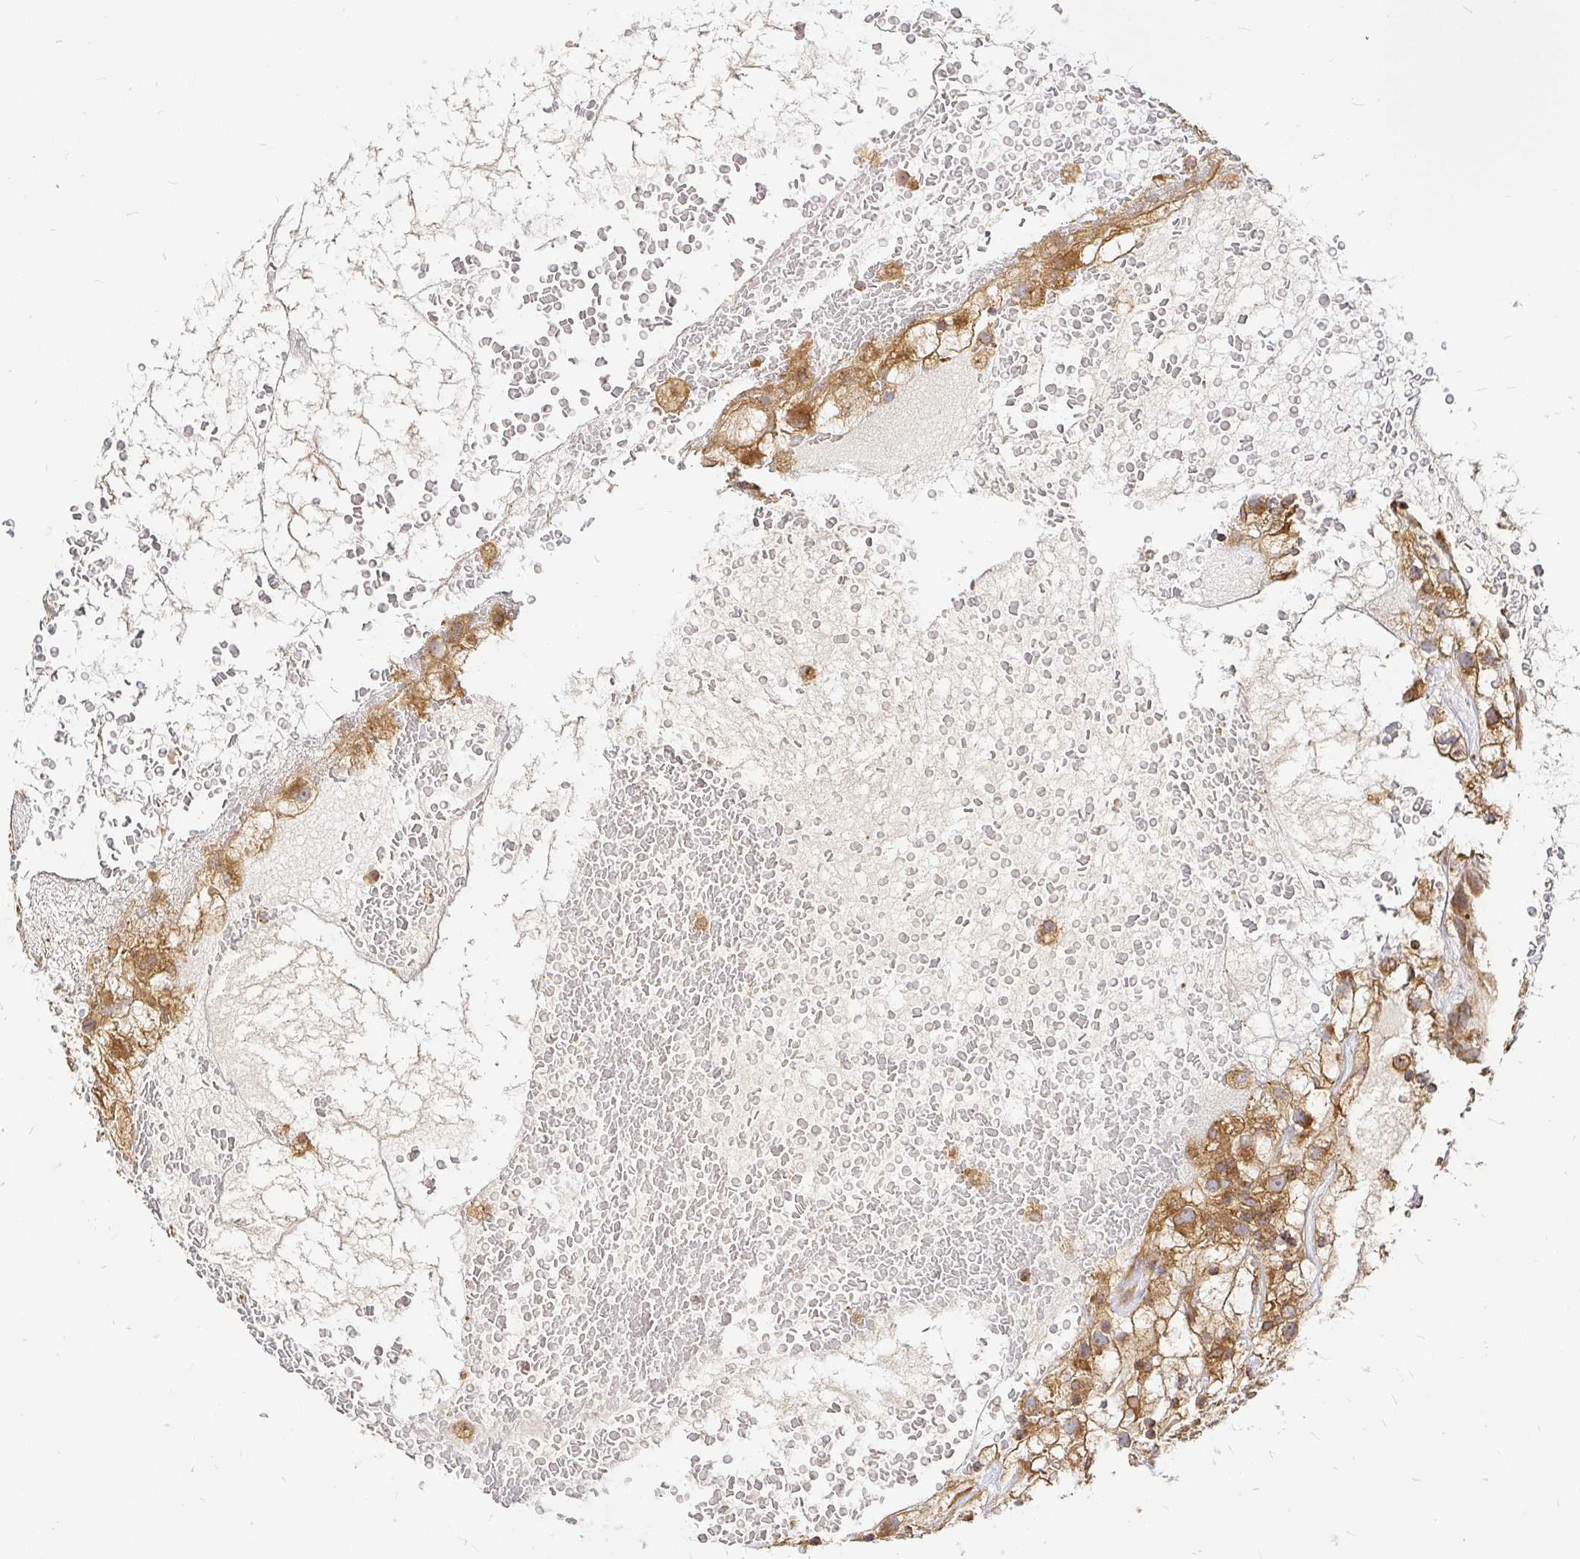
{"staining": {"intensity": "moderate", "quantity": ">75%", "location": "cytoplasmic/membranous"}, "tissue": "renal cancer", "cell_type": "Tumor cells", "image_type": "cancer", "snomed": [{"axis": "morphology", "description": "Adenocarcinoma, NOS"}, {"axis": "topography", "description": "Kidney"}], "caption": "Renal cancer stained for a protein demonstrates moderate cytoplasmic/membranous positivity in tumor cells. (DAB IHC, brown staining for protein, blue staining for nuclei).", "gene": "KIF5B", "patient": {"sex": "male", "age": 59}}